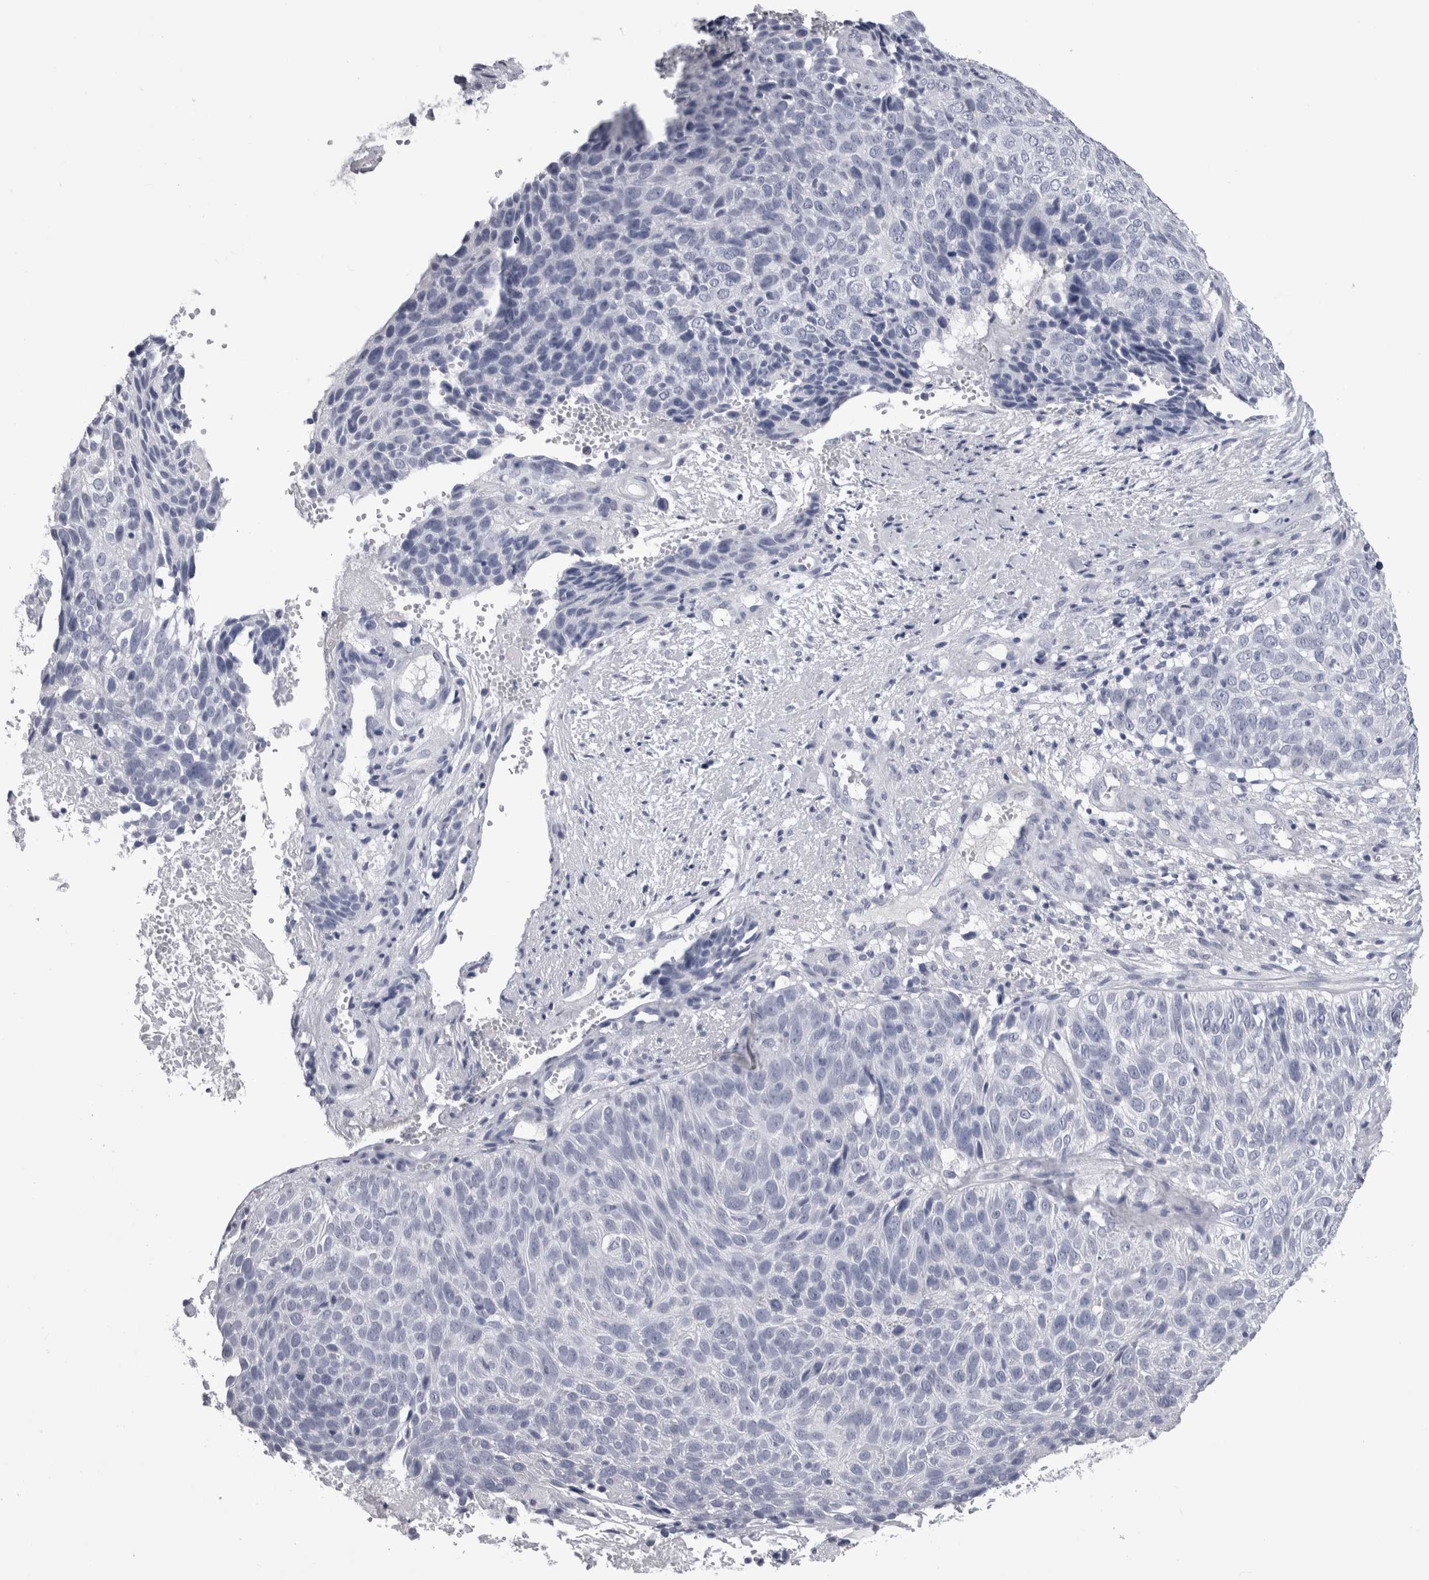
{"staining": {"intensity": "negative", "quantity": "none", "location": "none"}, "tissue": "cervical cancer", "cell_type": "Tumor cells", "image_type": "cancer", "snomed": [{"axis": "morphology", "description": "Squamous cell carcinoma, NOS"}, {"axis": "topography", "description": "Cervix"}], "caption": "Tumor cells are negative for protein expression in human cervical cancer (squamous cell carcinoma).", "gene": "AFMID", "patient": {"sex": "female", "age": 74}}